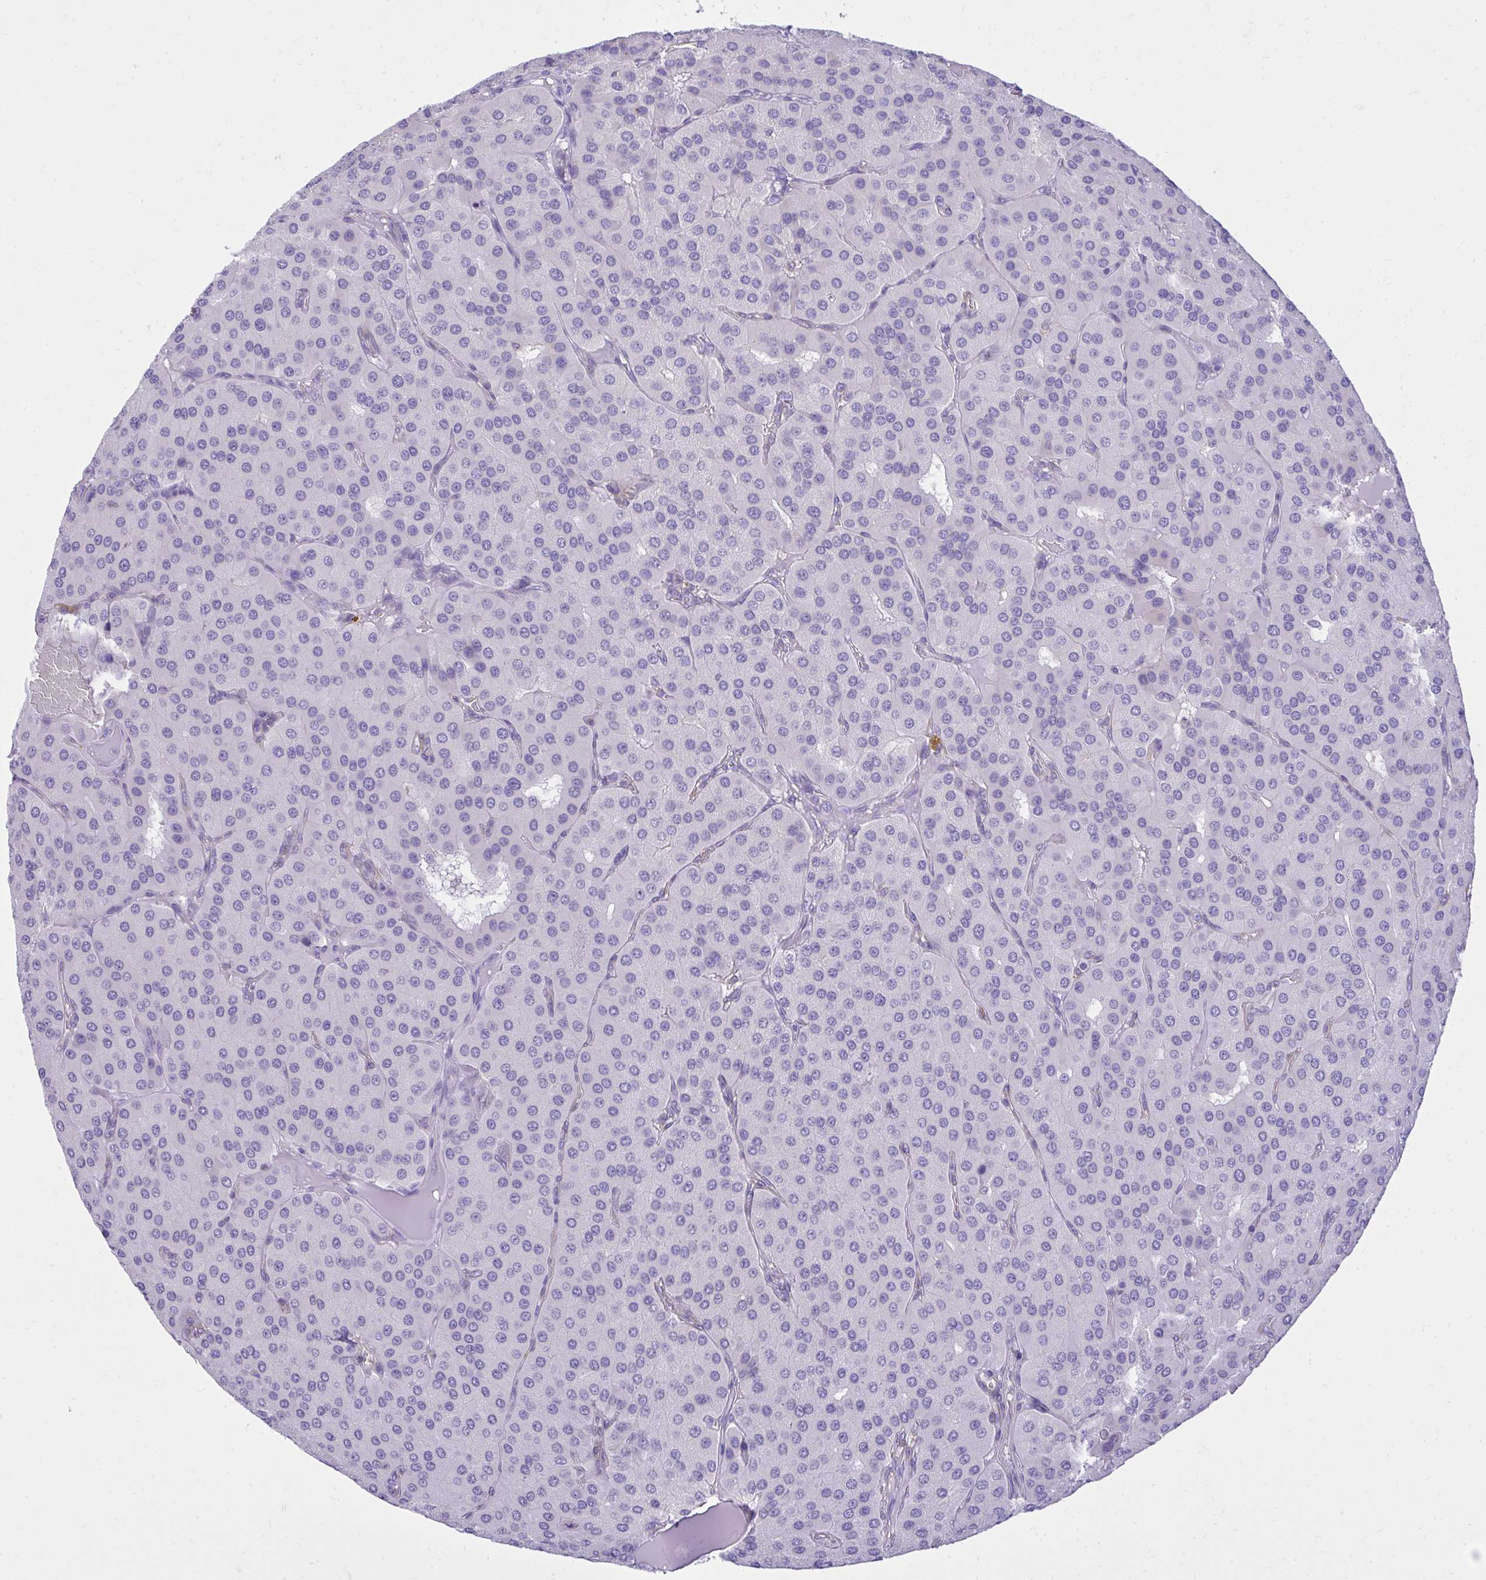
{"staining": {"intensity": "negative", "quantity": "none", "location": "none"}, "tissue": "parathyroid gland", "cell_type": "Glandular cells", "image_type": "normal", "snomed": [{"axis": "morphology", "description": "Normal tissue, NOS"}, {"axis": "morphology", "description": "Adenoma, NOS"}, {"axis": "topography", "description": "Parathyroid gland"}], "caption": "Immunohistochemistry (IHC) of normal human parathyroid gland displays no positivity in glandular cells.", "gene": "GPRIN3", "patient": {"sex": "female", "age": 86}}